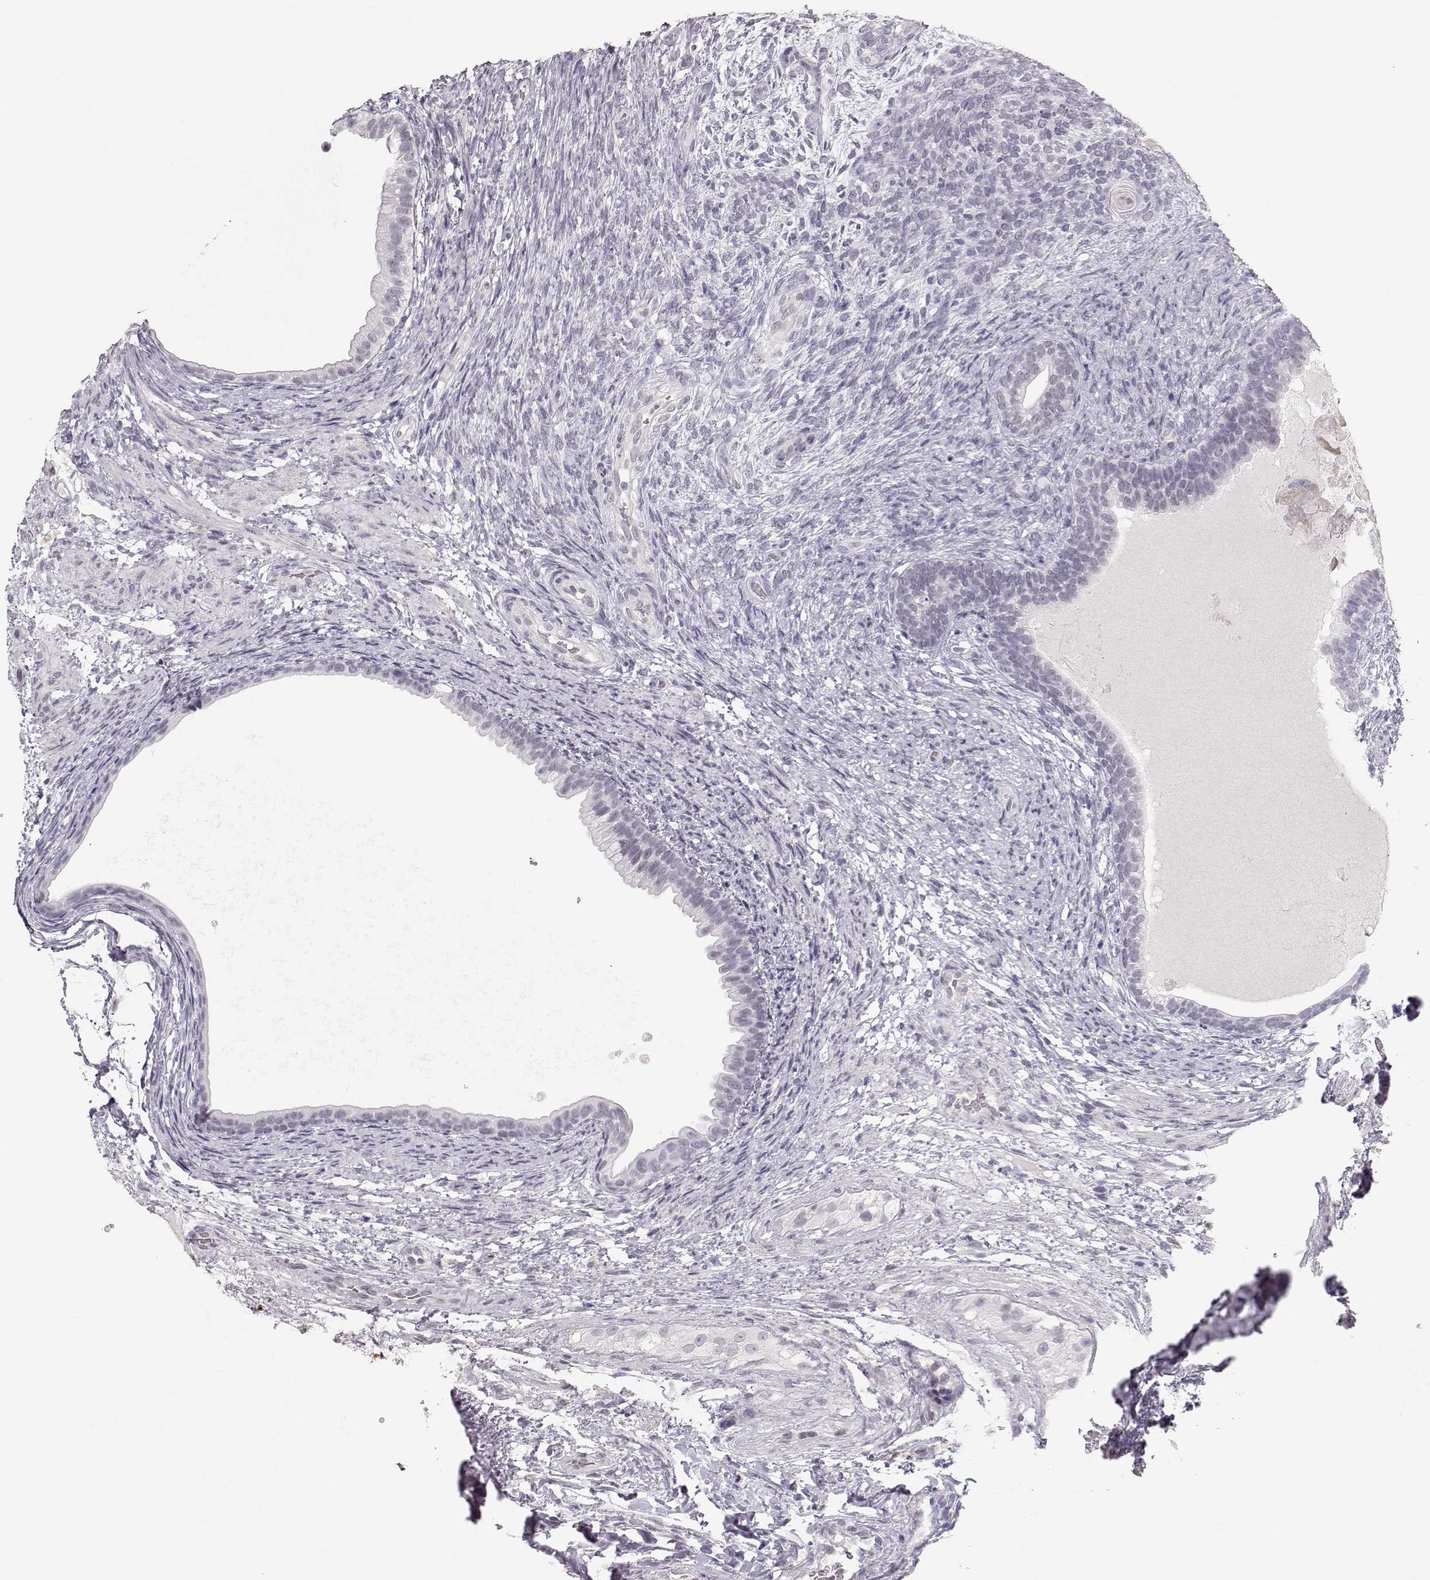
{"staining": {"intensity": "negative", "quantity": "none", "location": "none"}, "tissue": "testis cancer", "cell_type": "Tumor cells", "image_type": "cancer", "snomed": [{"axis": "morphology", "description": "Carcinoma, Embryonal, NOS"}, {"axis": "topography", "description": "Testis"}], "caption": "Human embryonal carcinoma (testis) stained for a protein using immunohistochemistry displays no staining in tumor cells.", "gene": "POU1F1", "patient": {"sex": "male", "age": 24}}